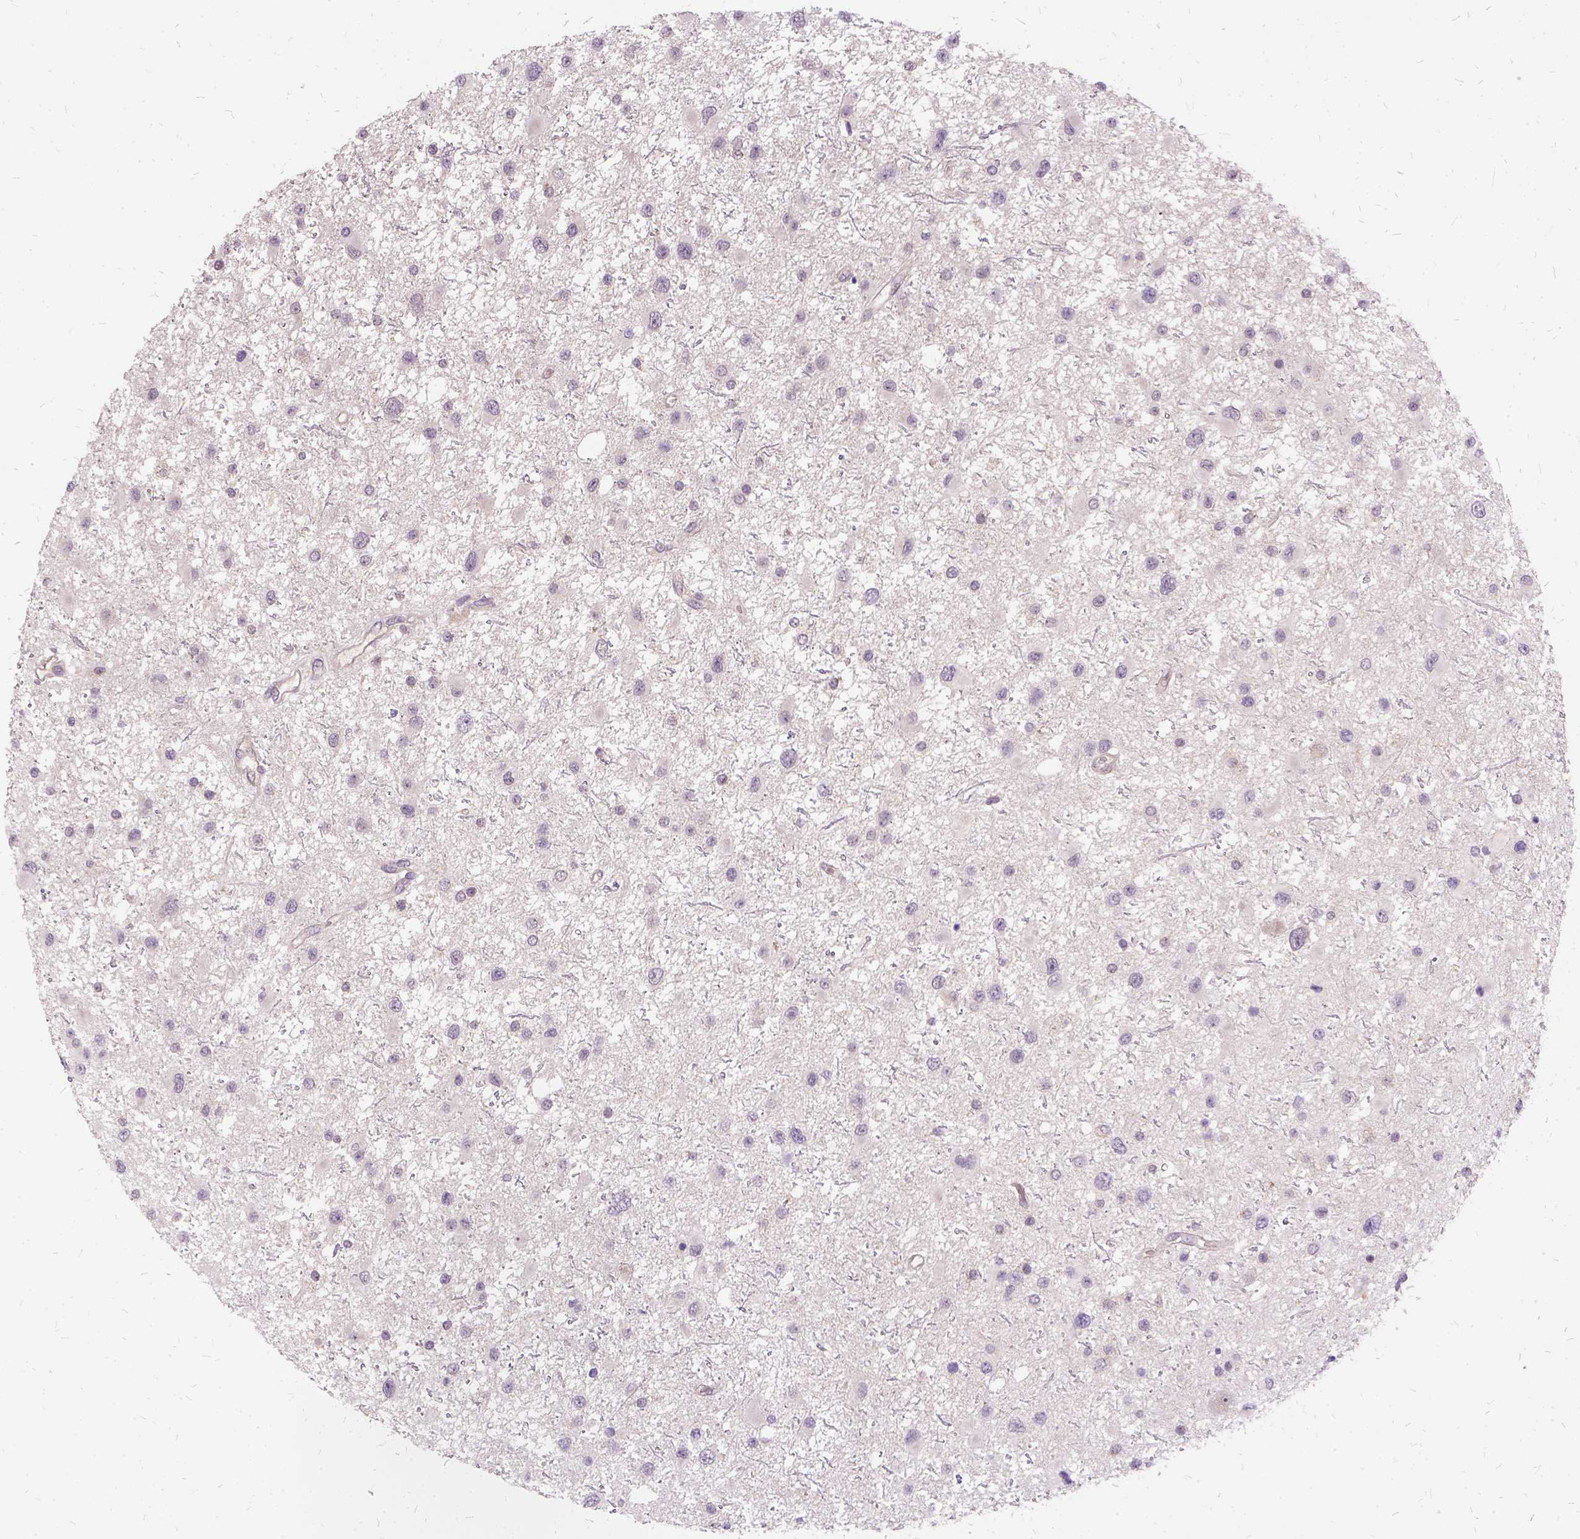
{"staining": {"intensity": "negative", "quantity": "none", "location": "none"}, "tissue": "glioma", "cell_type": "Tumor cells", "image_type": "cancer", "snomed": [{"axis": "morphology", "description": "Glioma, malignant, Low grade"}, {"axis": "topography", "description": "Brain"}], "caption": "Immunohistochemistry of human low-grade glioma (malignant) exhibits no positivity in tumor cells. (DAB (3,3'-diaminobenzidine) immunohistochemistry (IHC) with hematoxylin counter stain).", "gene": "ILRUN", "patient": {"sex": "female", "age": 32}}